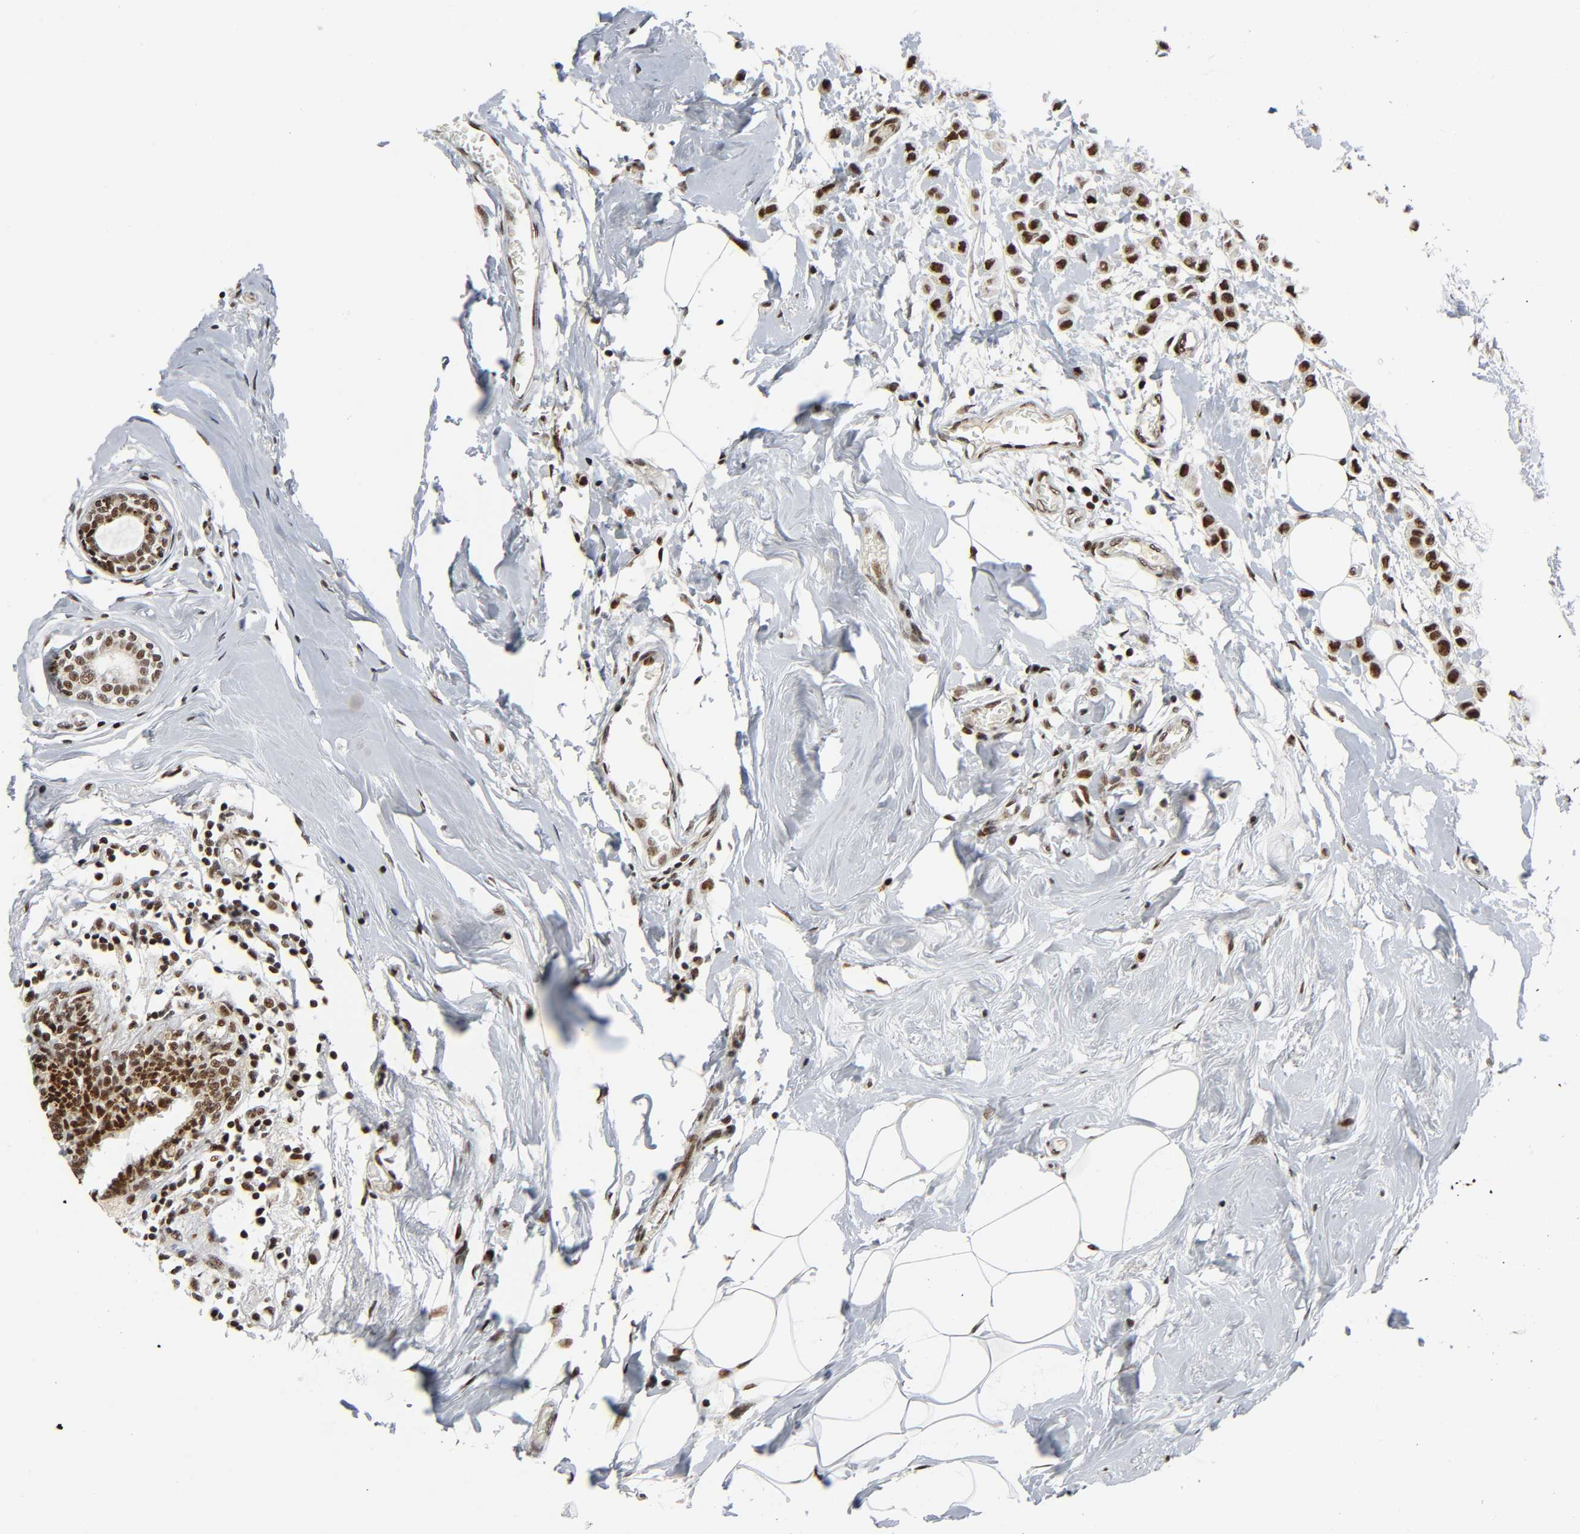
{"staining": {"intensity": "strong", "quantity": ">75%", "location": "nuclear"}, "tissue": "breast cancer", "cell_type": "Tumor cells", "image_type": "cancer", "snomed": [{"axis": "morphology", "description": "Lobular carcinoma"}, {"axis": "topography", "description": "Breast"}], "caption": "Immunohistochemical staining of lobular carcinoma (breast) exhibits strong nuclear protein expression in approximately >75% of tumor cells.", "gene": "CDK9", "patient": {"sex": "female", "age": 51}}